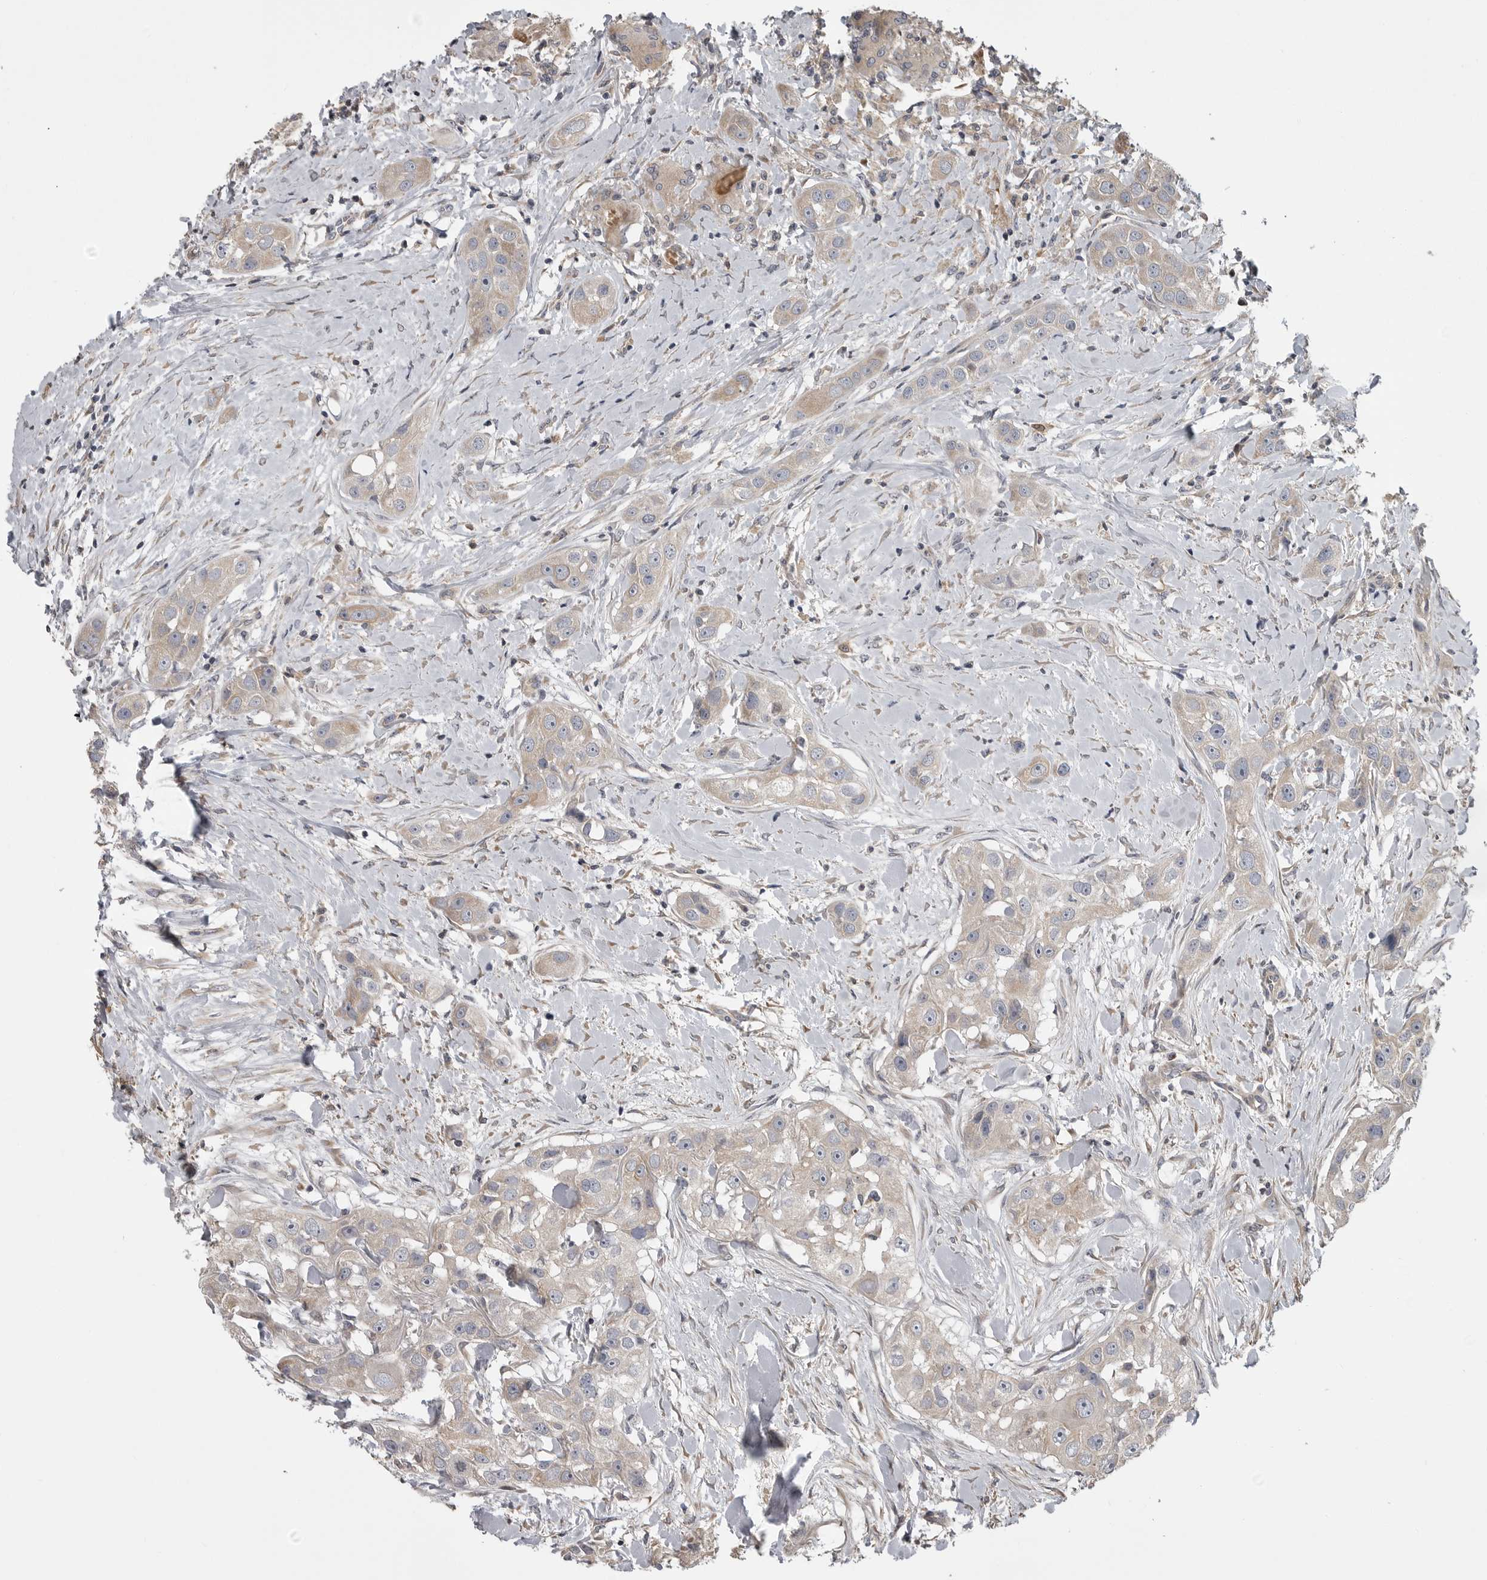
{"staining": {"intensity": "weak", "quantity": ">75%", "location": "cytoplasmic/membranous"}, "tissue": "head and neck cancer", "cell_type": "Tumor cells", "image_type": "cancer", "snomed": [{"axis": "morphology", "description": "Normal tissue, NOS"}, {"axis": "morphology", "description": "Squamous cell carcinoma, NOS"}, {"axis": "topography", "description": "Skeletal muscle"}, {"axis": "topography", "description": "Head-Neck"}], "caption": "High-power microscopy captured an immunohistochemistry (IHC) photomicrograph of squamous cell carcinoma (head and neck), revealing weak cytoplasmic/membranous staining in about >75% of tumor cells. The staining was performed using DAB, with brown indicating positive protein expression. Nuclei are stained blue with hematoxylin.", "gene": "ZNRF1", "patient": {"sex": "male", "age": 51}}